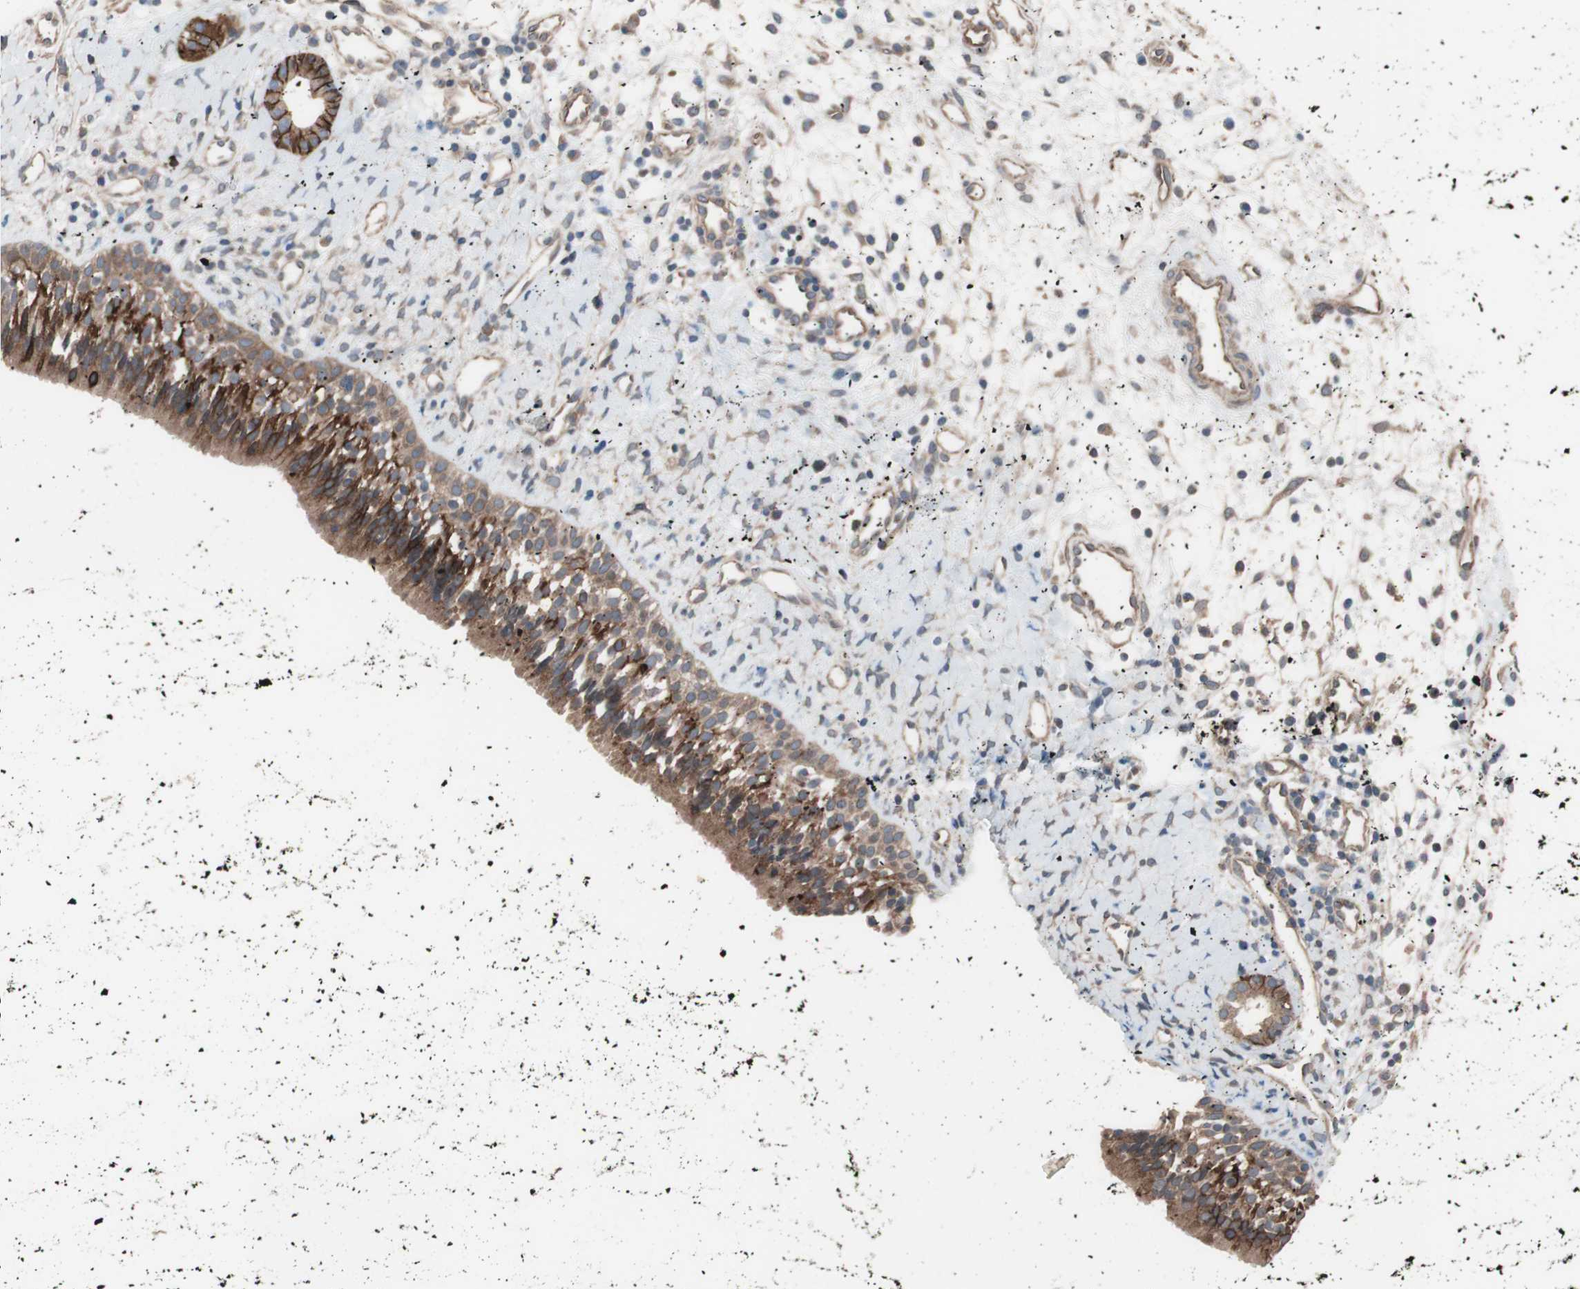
{"staining": {"intensity": "strong", "quantity": ">75%", "location": "cytoplasmic/membranous"}, "tissue": "nasopharynx", "cell_type": "Respiratory epithelial cells", "image_type": "normal", "snomed": [{"axis": "morphology", "description": "Normal tissue, NOS"}, {"axis": "topography", "description": "Nasopharynx"}], "caption": "Immunohistochemistry (IHC) of benign nasopharynx shows high levels of strong cytoplasmic/membranous positivity in approximately >75% of respiratory epithelial cells. Immunohistochemistry stains the protein in brown and the nuclei are stained blue.", "gene": "SDC4", "patient": {"sex": "male", "age": 22}}